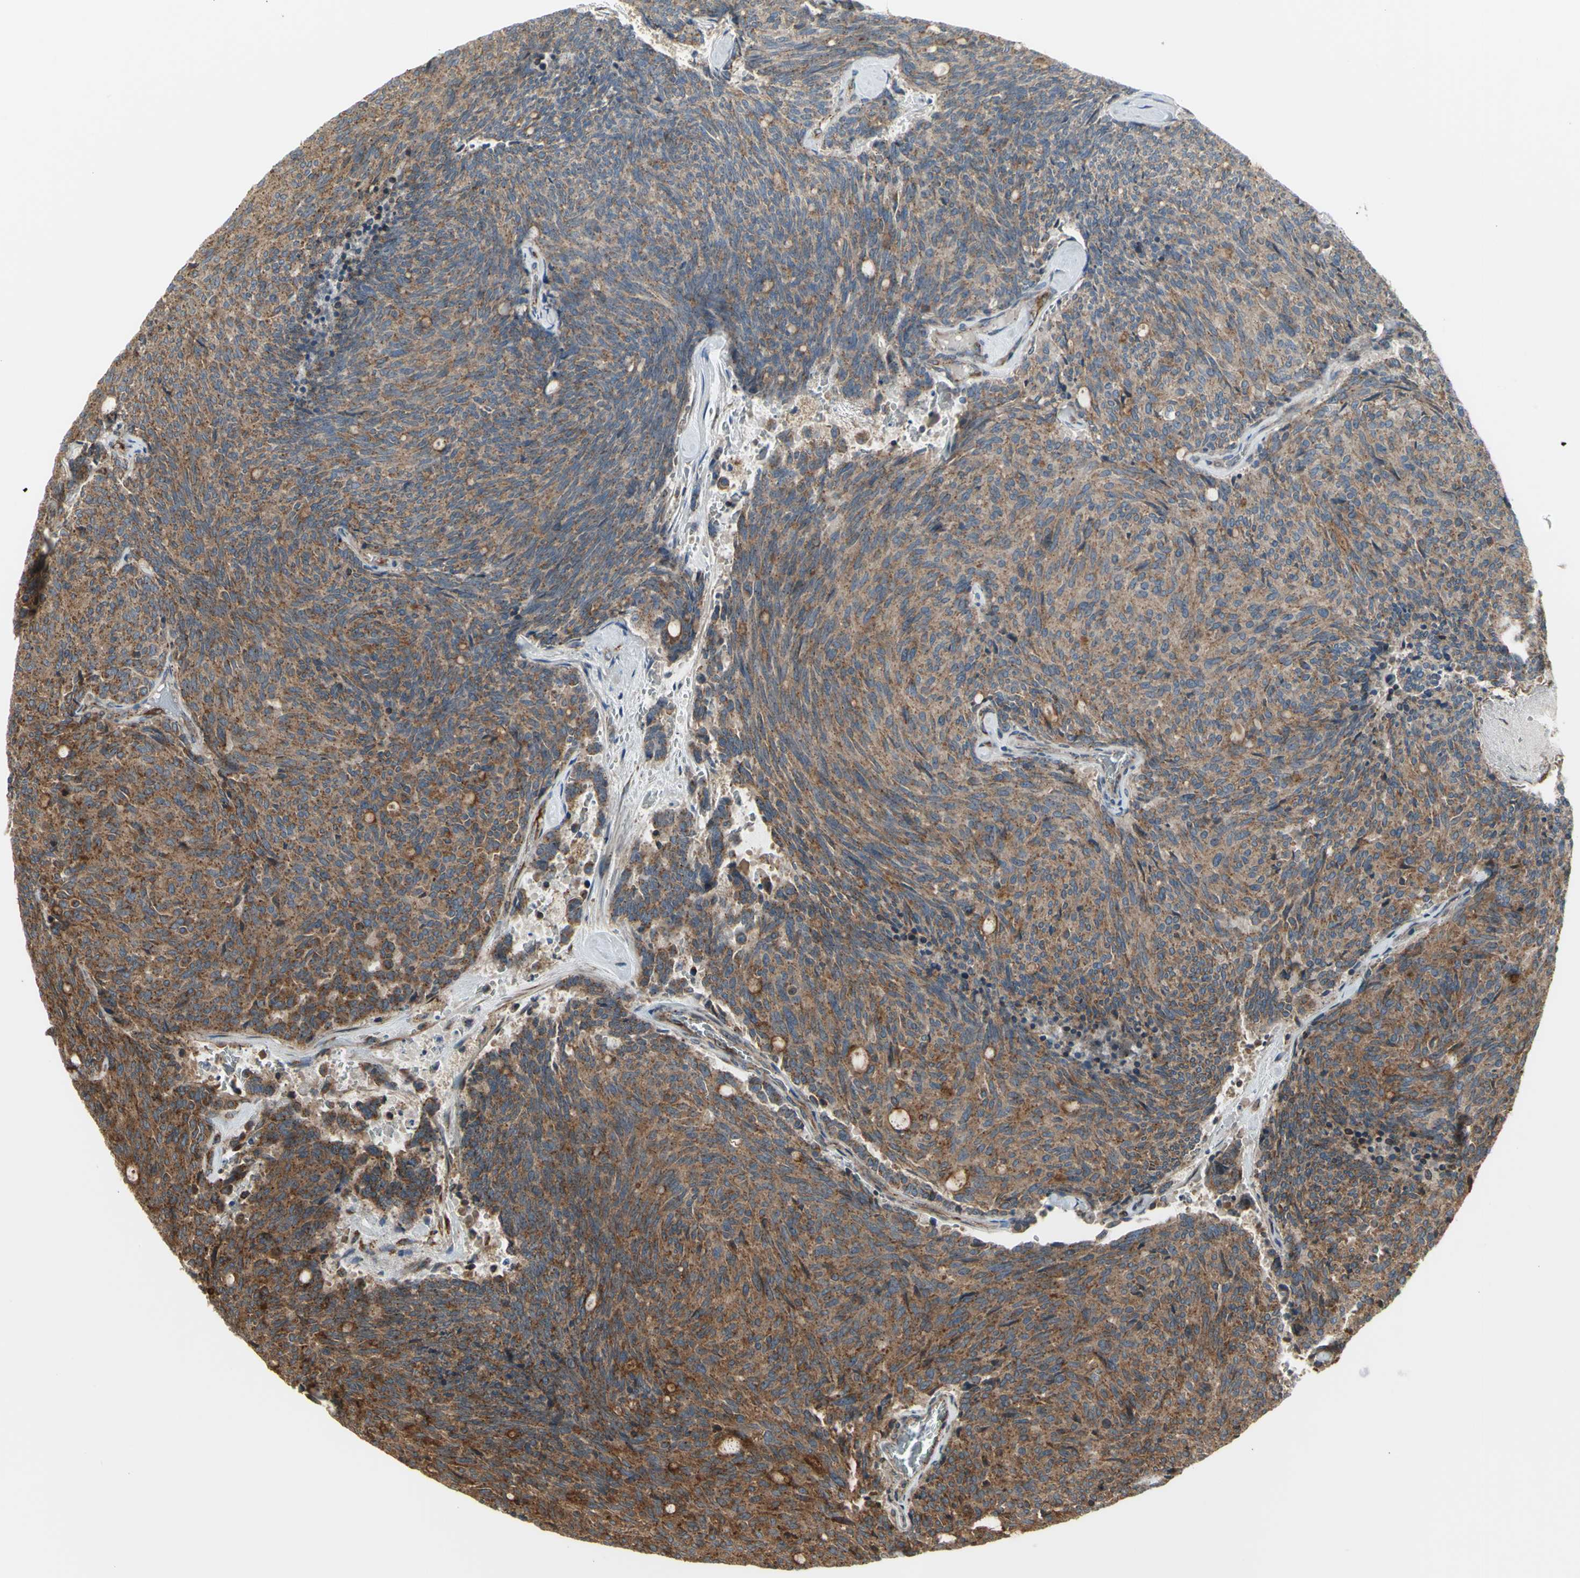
{"staining": {"intensity": "strong", "quantity": ">75%", "location": "cytoplasmic/membranous"}, "tissue": "carcinoid", "cell_type": "Tumor cells", "image_type": "cancer", "snomed": [{"axis": "morphology", "description": "Carcinoid, malignant, NOS"}, {"axis": "topography", "description": "Pancreas"}], "caption": "Strong cytoplasmic/membranous expression for a protein is identified in about >75% of tumor cells of malignant carcinoid using immunohistochemistry.", "gene": "SLC39A9", "patient": {"sex": "female", "age": 54}}